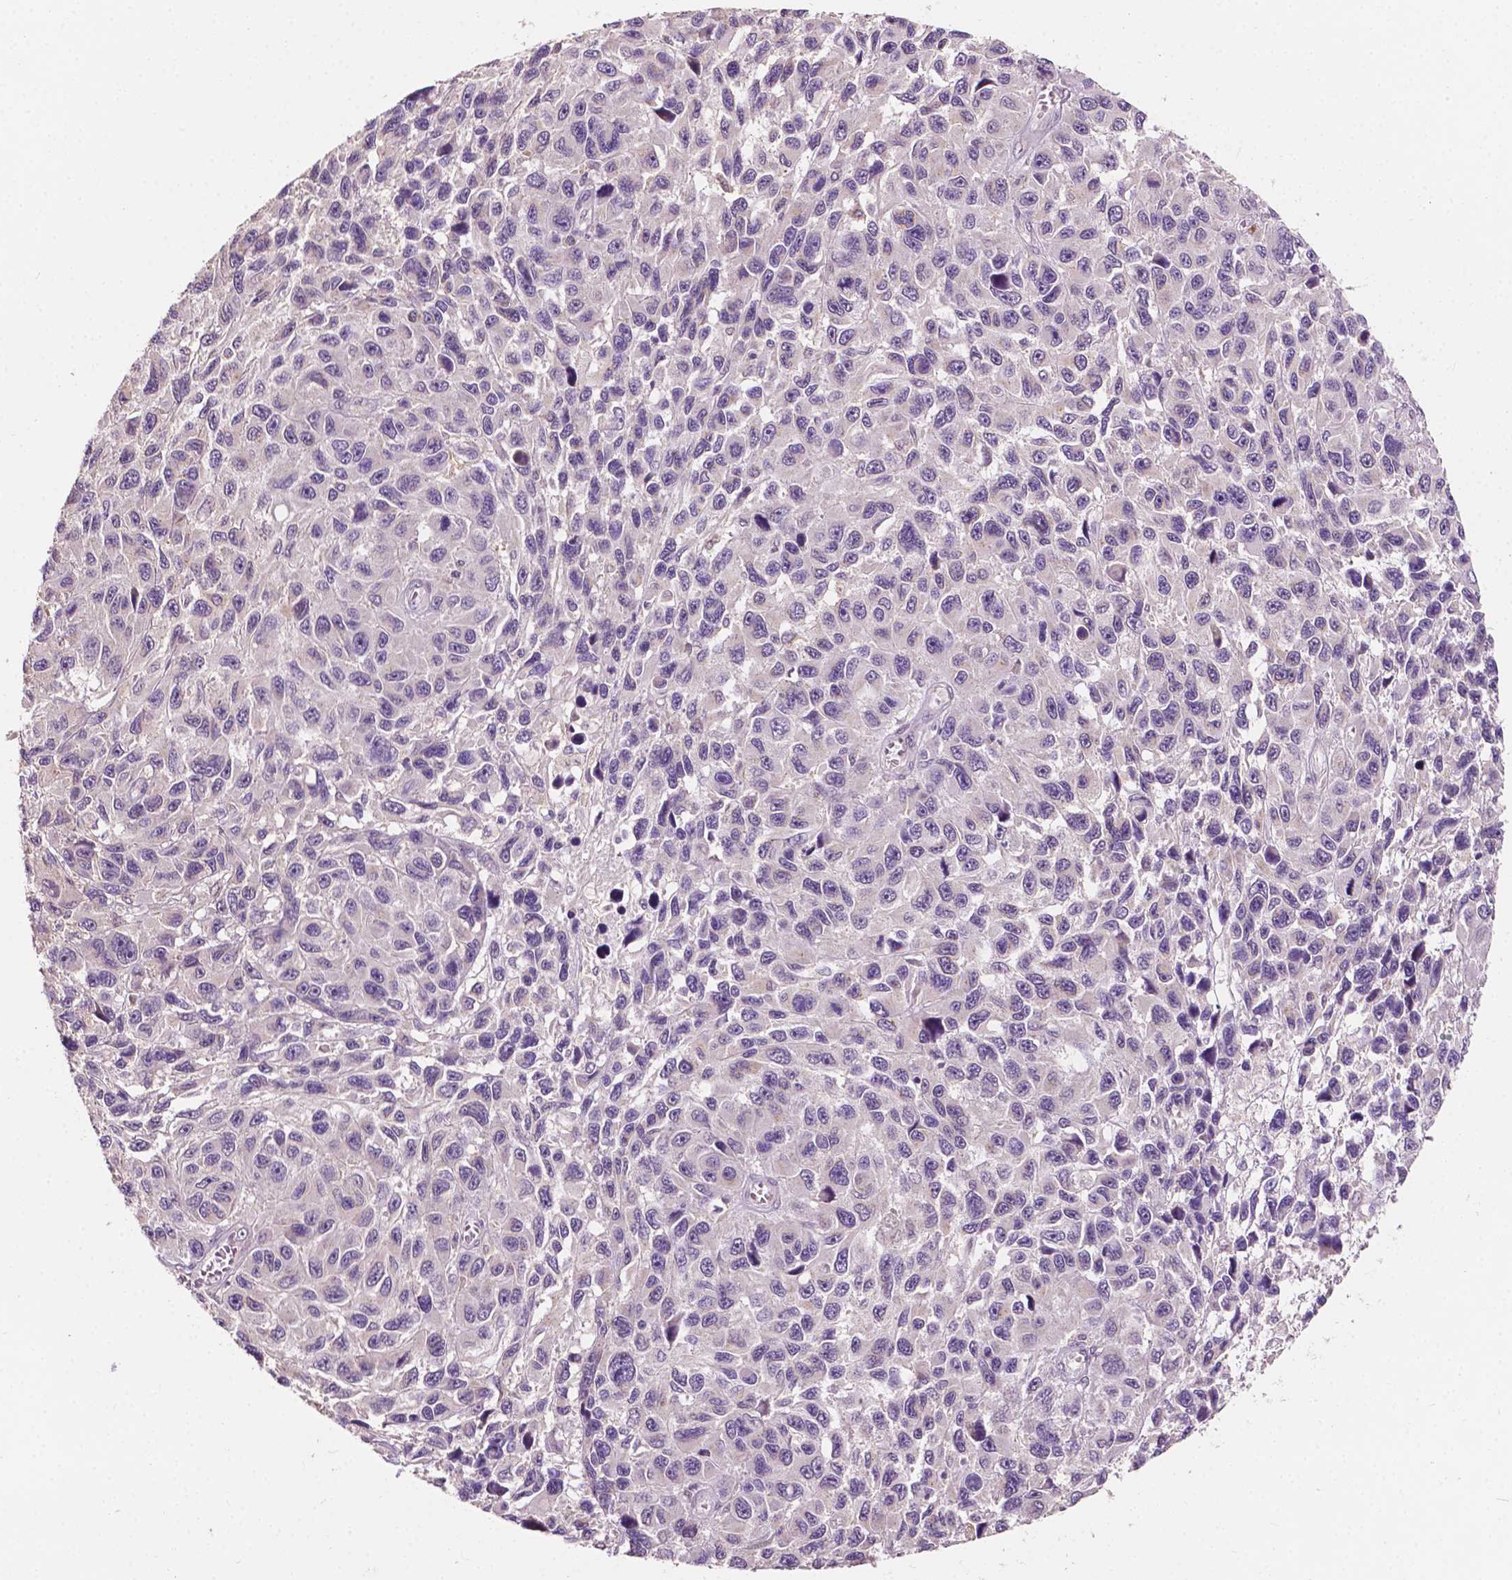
{"staining": {"intensity": "negative", "quantity": "none", "location": "none"}, "tissue": "melanoma", "cell_type": "Tumor cells", "image_type": "cancer", "snomed": [{"axis": "morphology", "description": "Malignant melanoma, NOS"}, {"axis": "topography", "description": "Skin"}], "caption": "IHC micrograph of human melanoma stained for a protein (brown), which demonstrates no expression in tumor cells.", "gene": "EBAG9", "patient": {"sex": "male", "age": 53}}